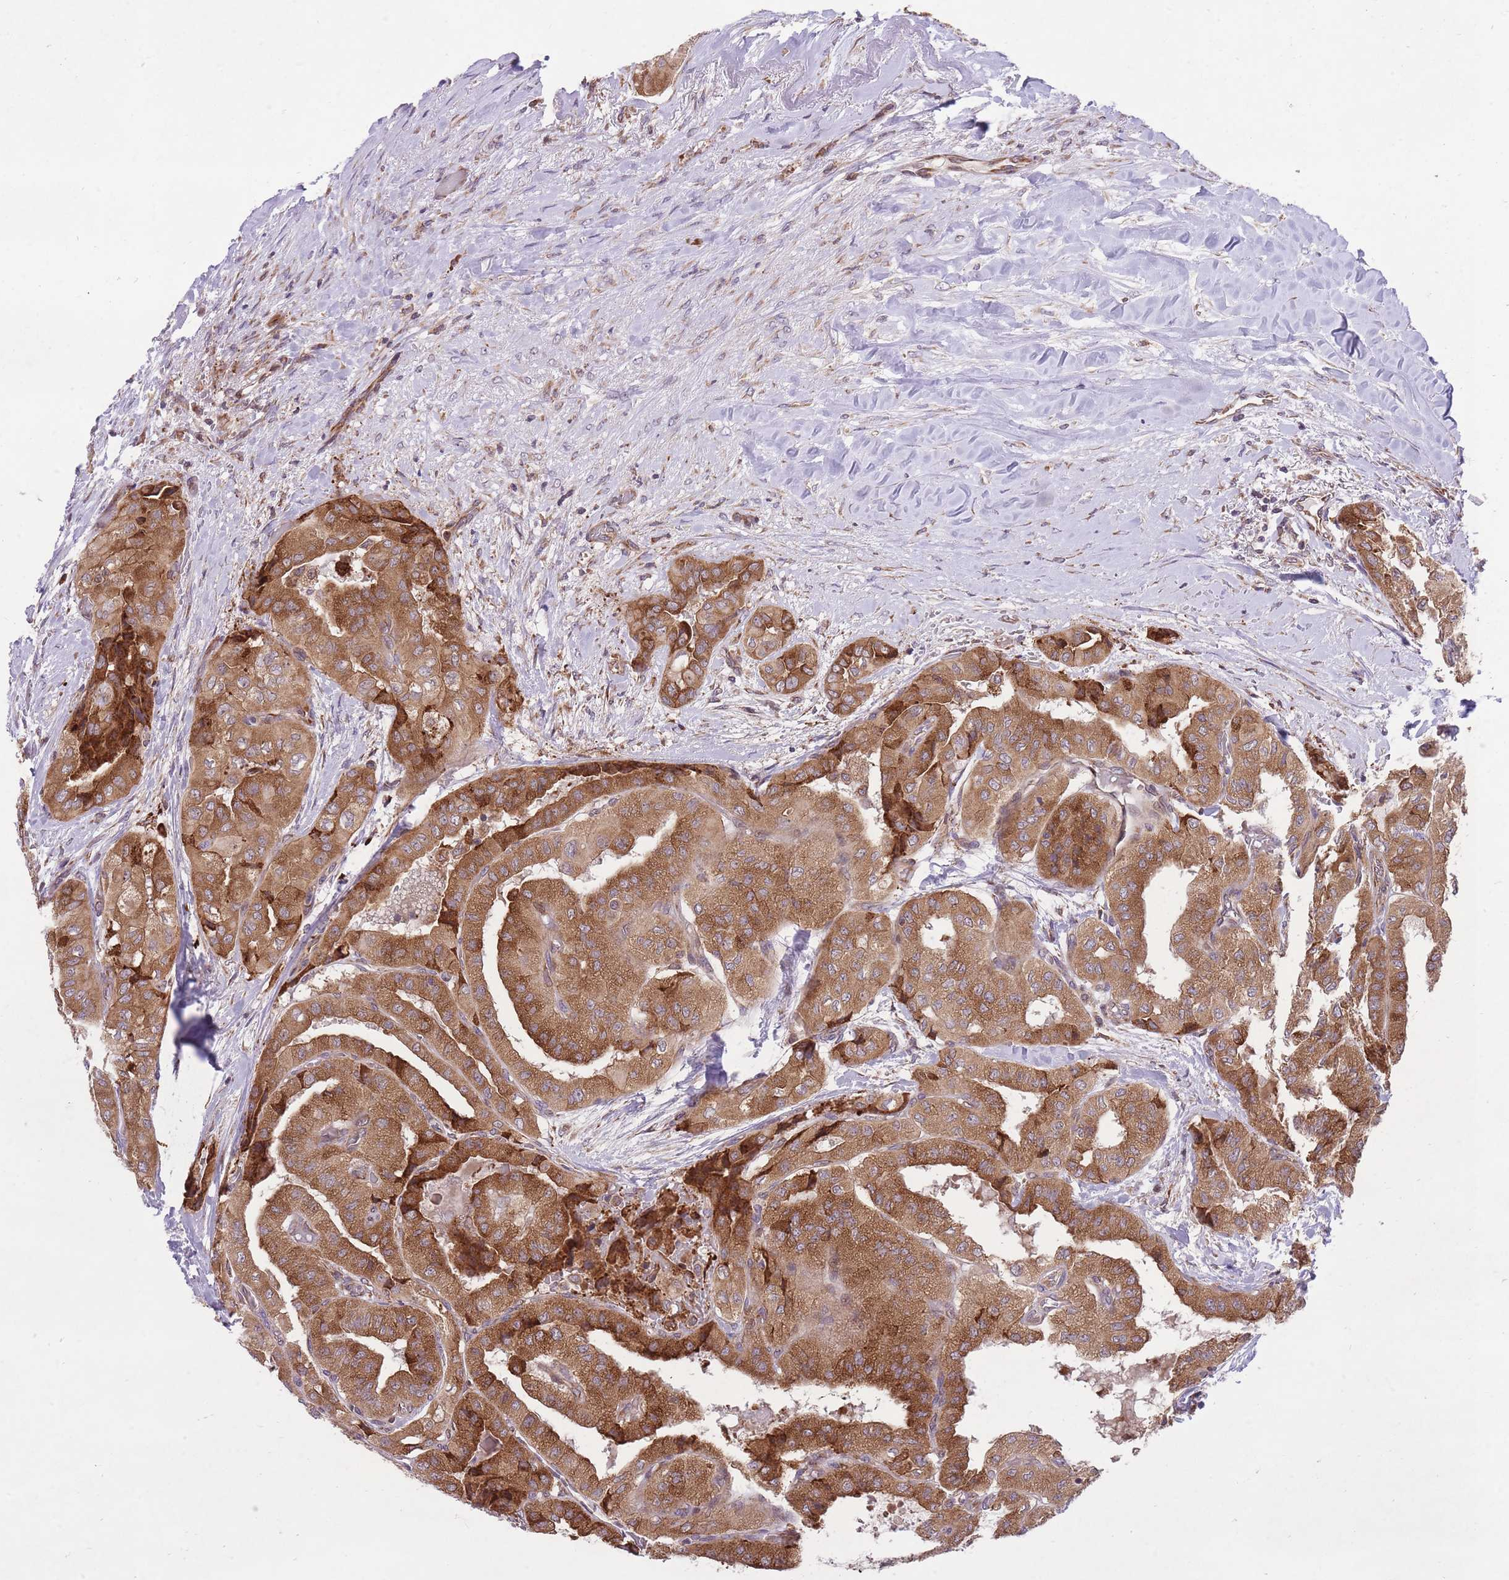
{"staining": {"intensity": "moderate", "quantity": ">75%", "location": "cytoplasmic/membranous"}, "tissue": "thyroid cancer", "cell_type": "Tumor cells", "image_type": "cancer", "snomed": [{"axis": "morphology", "description": "Papillary adenocarcinoma, NOS"}, {"axis": "topography", "description": "Thyroid gland"}], "caption": "Papillary adenocarcinoma (thyroid) was stained to show a protein in brown. There is medium levels of moderate cytoplasmic/membranous expression in about >75% of tumor cells. Using DAB (3,3'-diaminobenzidine) (brown) and hematoxylin (blue) stains, captured at high magnification using brightfield microscopy.", "gene": "TTLL3", "patient": {"sex": "female", "age": 59}}